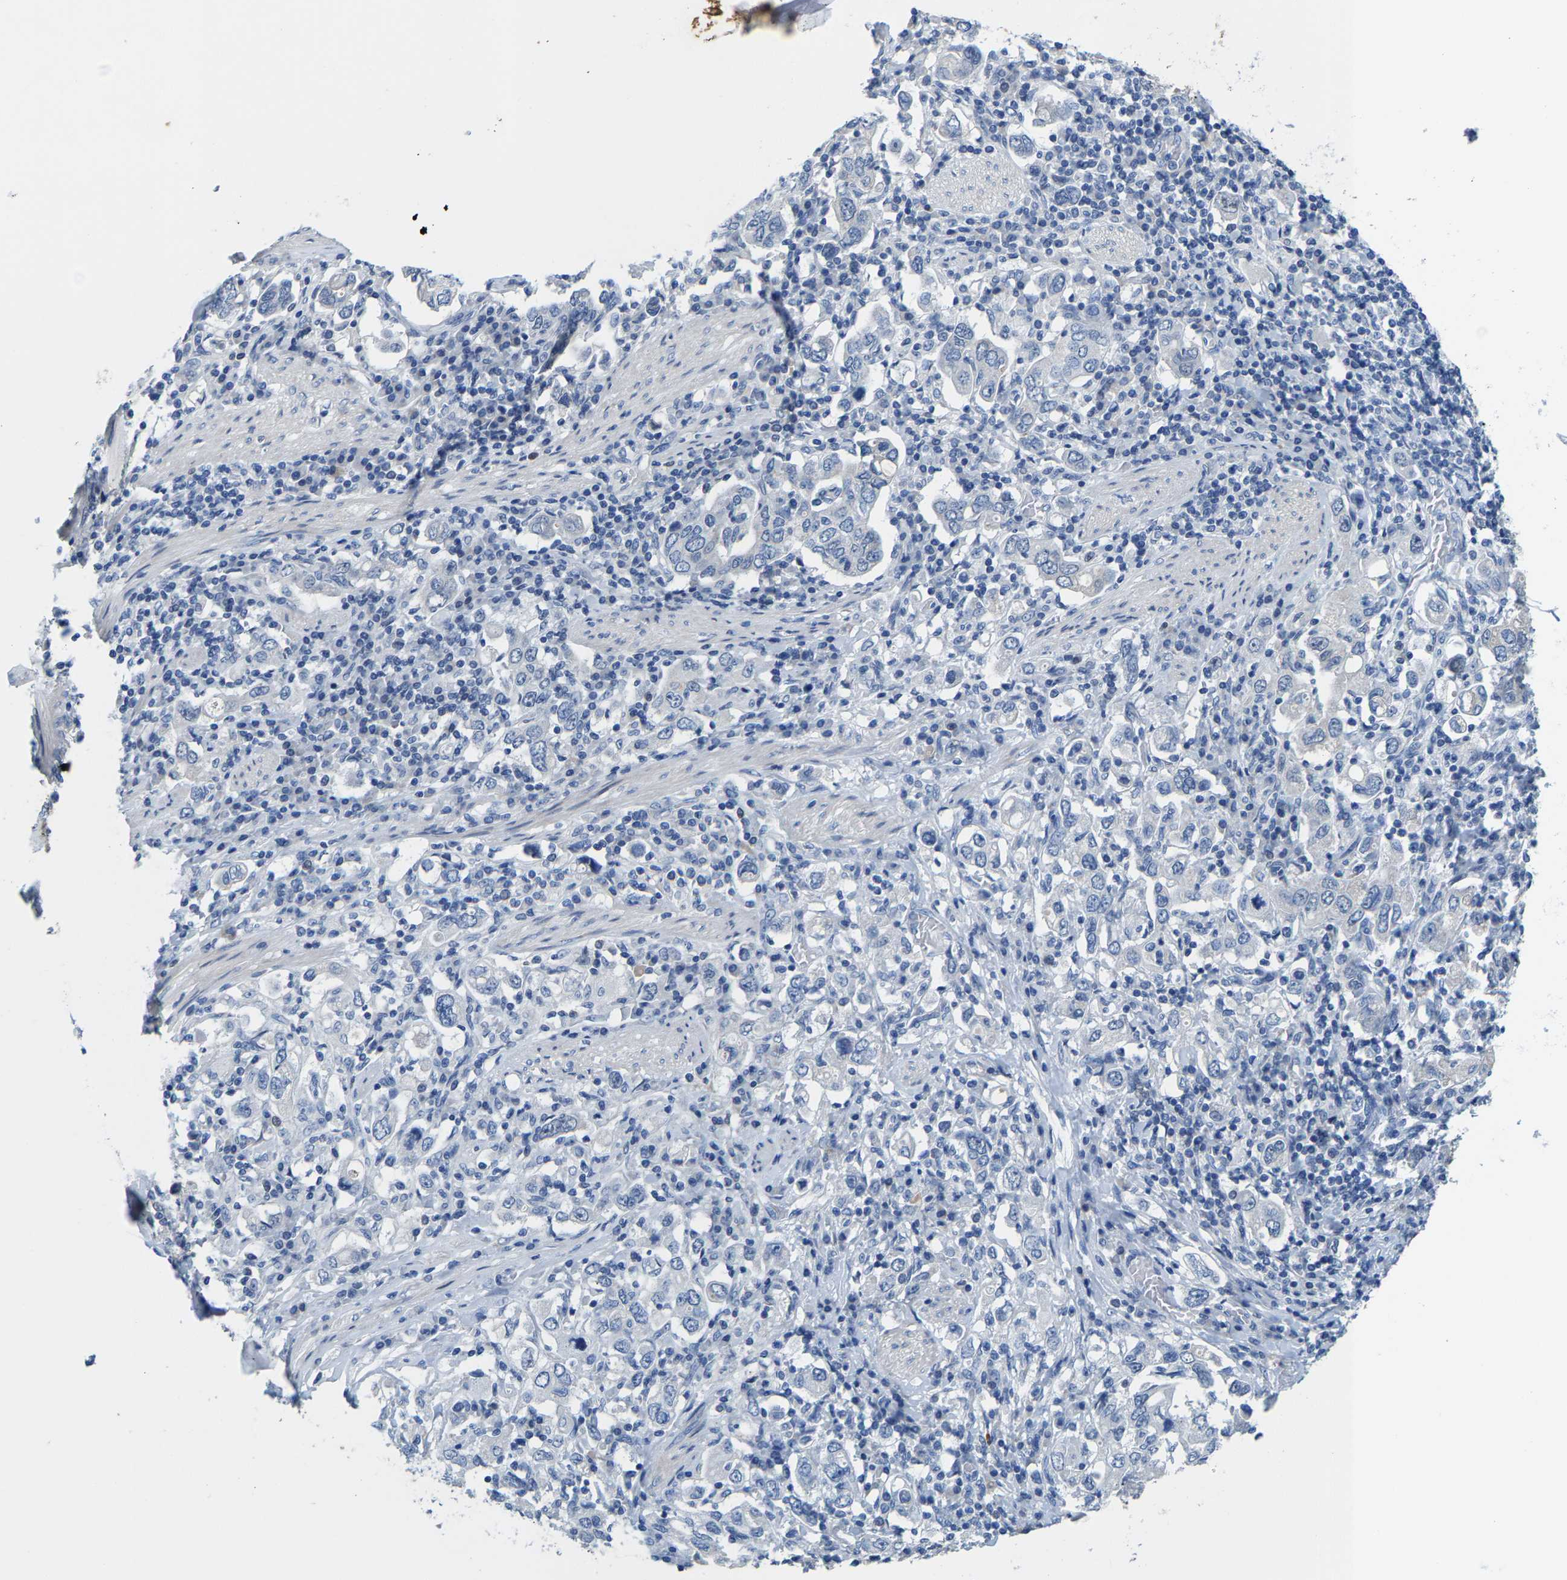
{"staining": {"intensity": "negative", "quantity": "none", "location": "none"}, "tissue": "stomach cancer", "cell_type": "Tumor cells", "image_type": "cancer", "snomed": [{"axis": "morphology", "description": "Adenocarcinoma, NOS"}, {"axis": "topography", "description": "Stomach, upper"}], "caption": "Stomach cancer (adenocarcinoma) was stained to show a protein in brown. There is no significant expression in tumor cells.", "gene": "KLHL1", "patient": {"sex": "male", "age": 62}}